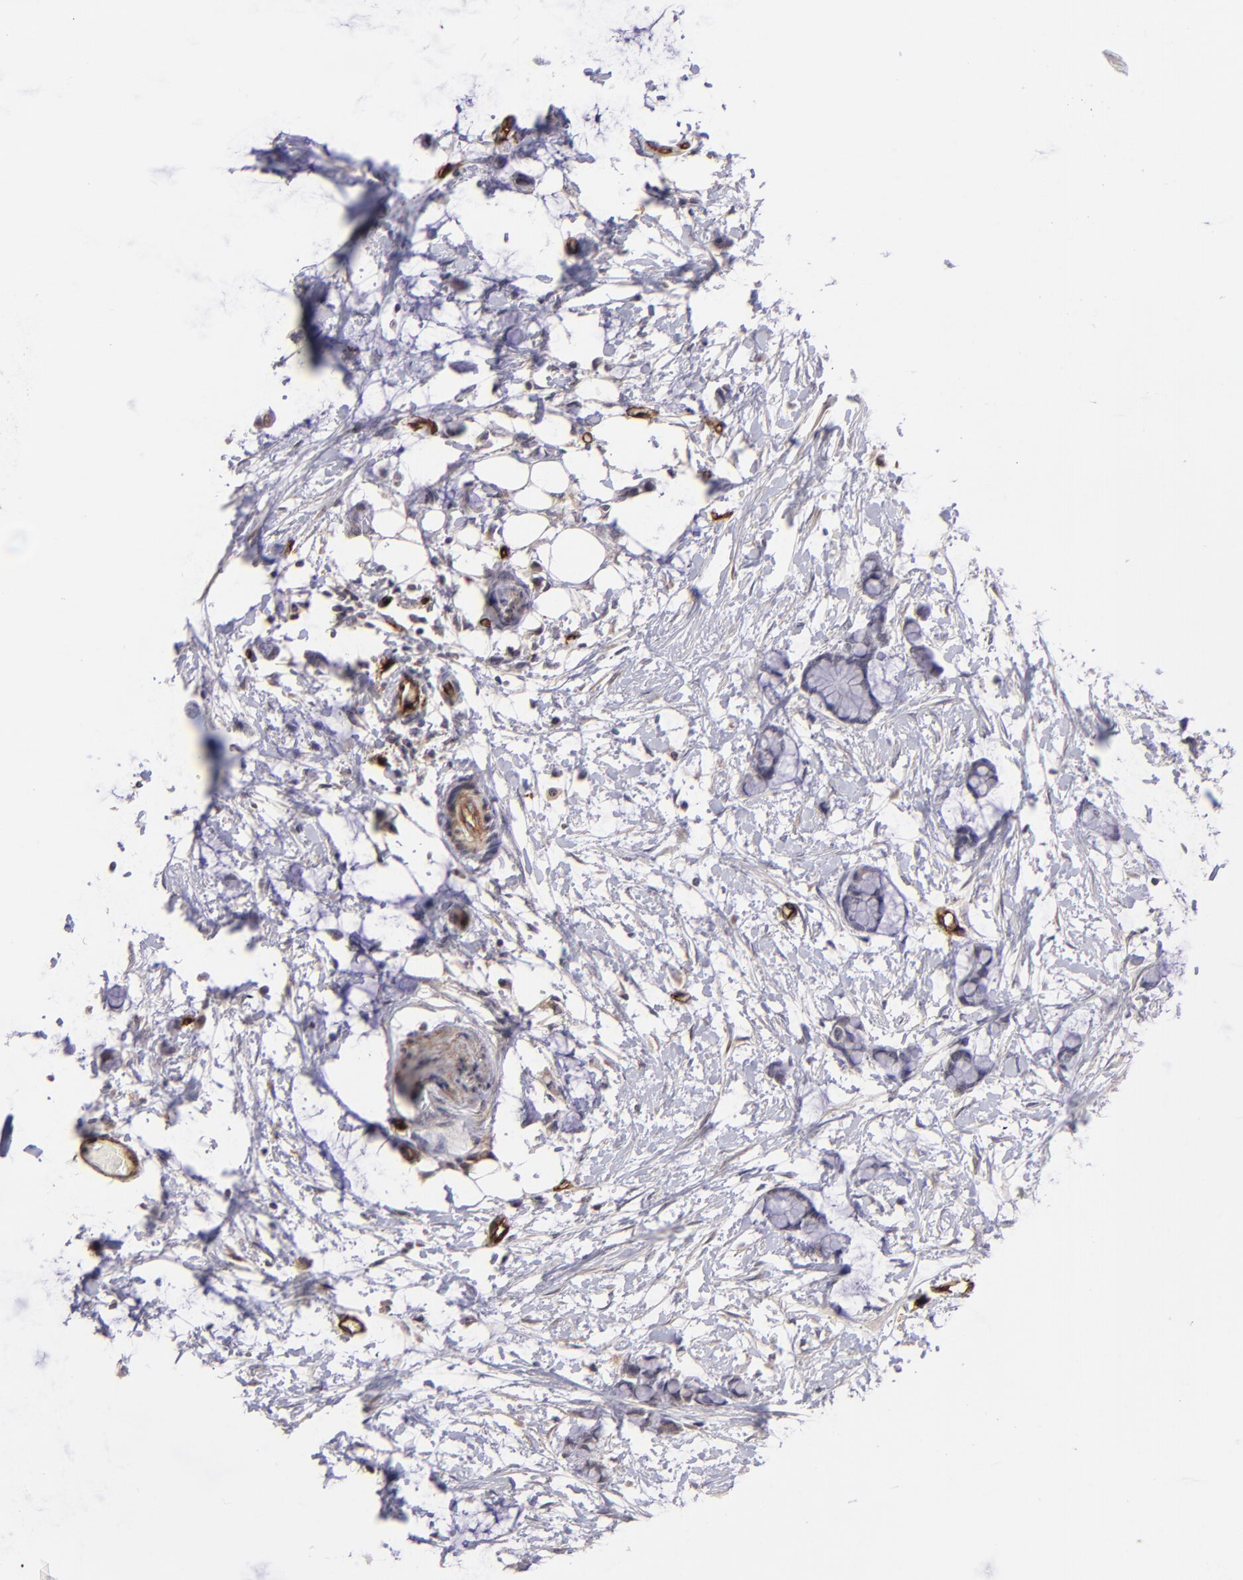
{"staining": {"intensity": "negative", "quantity": "none", "location": "none"}, "tissue": "colorectal cancer", "cell_type": "Tumor cells", "image_type": "cancer", "snomed": [{"axis": "morphology", "description": "Normal tissue, NOS"}, {"axis": "morphology", "description": "Adenocarcinoma, NOS"}, {"axis": "topography", "description": "Colon"}, {"axis": "topography", "description": "Peripheral nerve tissue"}], "caption": "Protein analysis of adenocarcinoma (colorectal) shows no significant expression in tumor cells. (Immunohistochemistry, brightfield microscopy, high magnification).", "gene": "DYSF", "patient": {"sex": "male", "age": 14}}